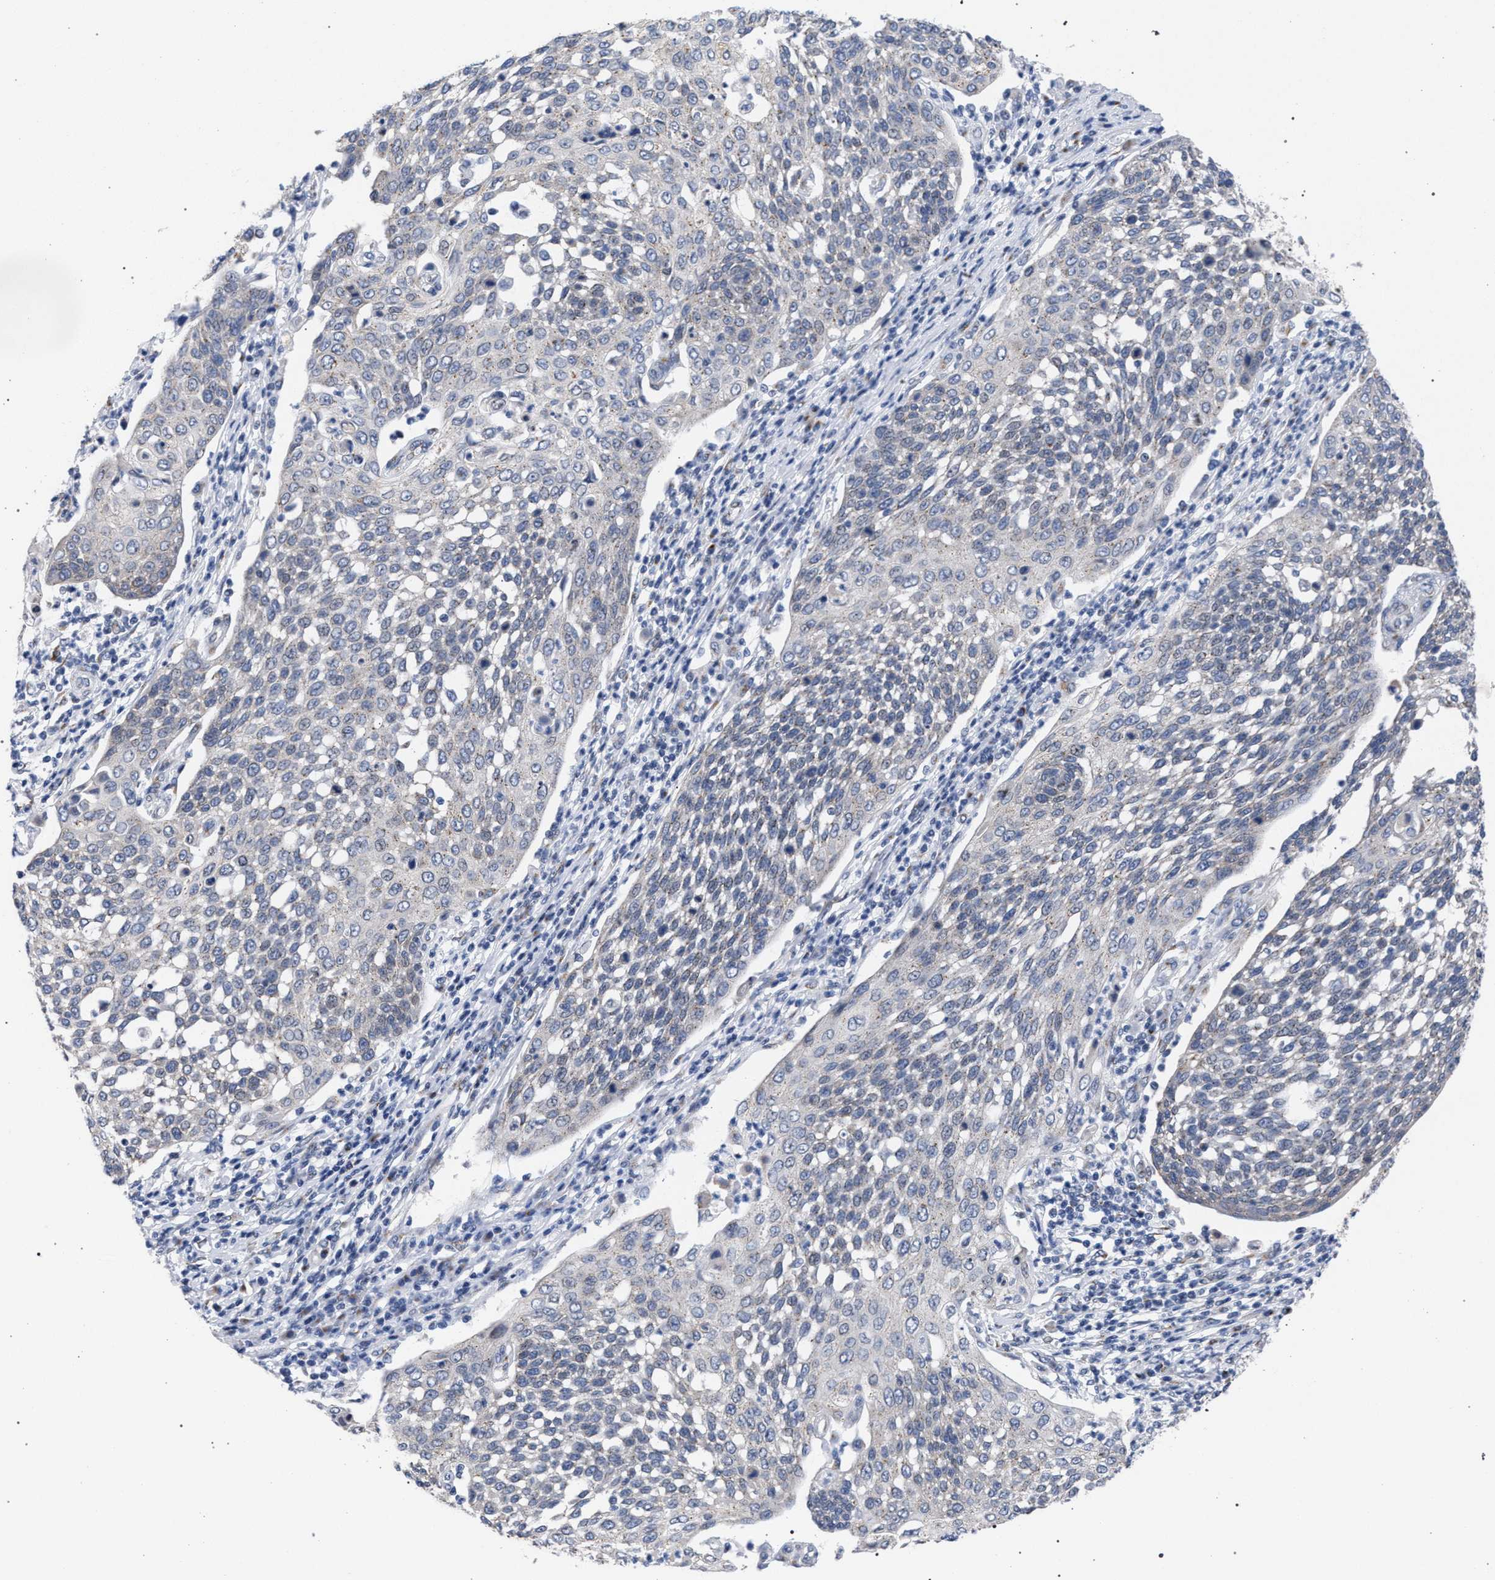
{"staining": {"intensity": "negative", "quantity": "none", "location": "none"}, "tissue": "cervical cancer", "cell_type": "Tumor cells", "image_type": "cancer", "snomed": [{"axis": "morphology", "description": "Squamous cell carcinoma, NOS"}, {"axis": "topography", "description": "Cervix"}], "caption": "This is a histopathology image of IHC staining of cervical squamous cell carcinoma, which shows no staining in tumor cells. The staining was performed using DAB (3,3'-diaminobenzidine) to visualize the protein expression in brown, while the nuclei were stained in blue with hematoxylin (Magnification: 20x).", "gene": "GOLGA2", "patient": {"sex": "female", "age": 34}}